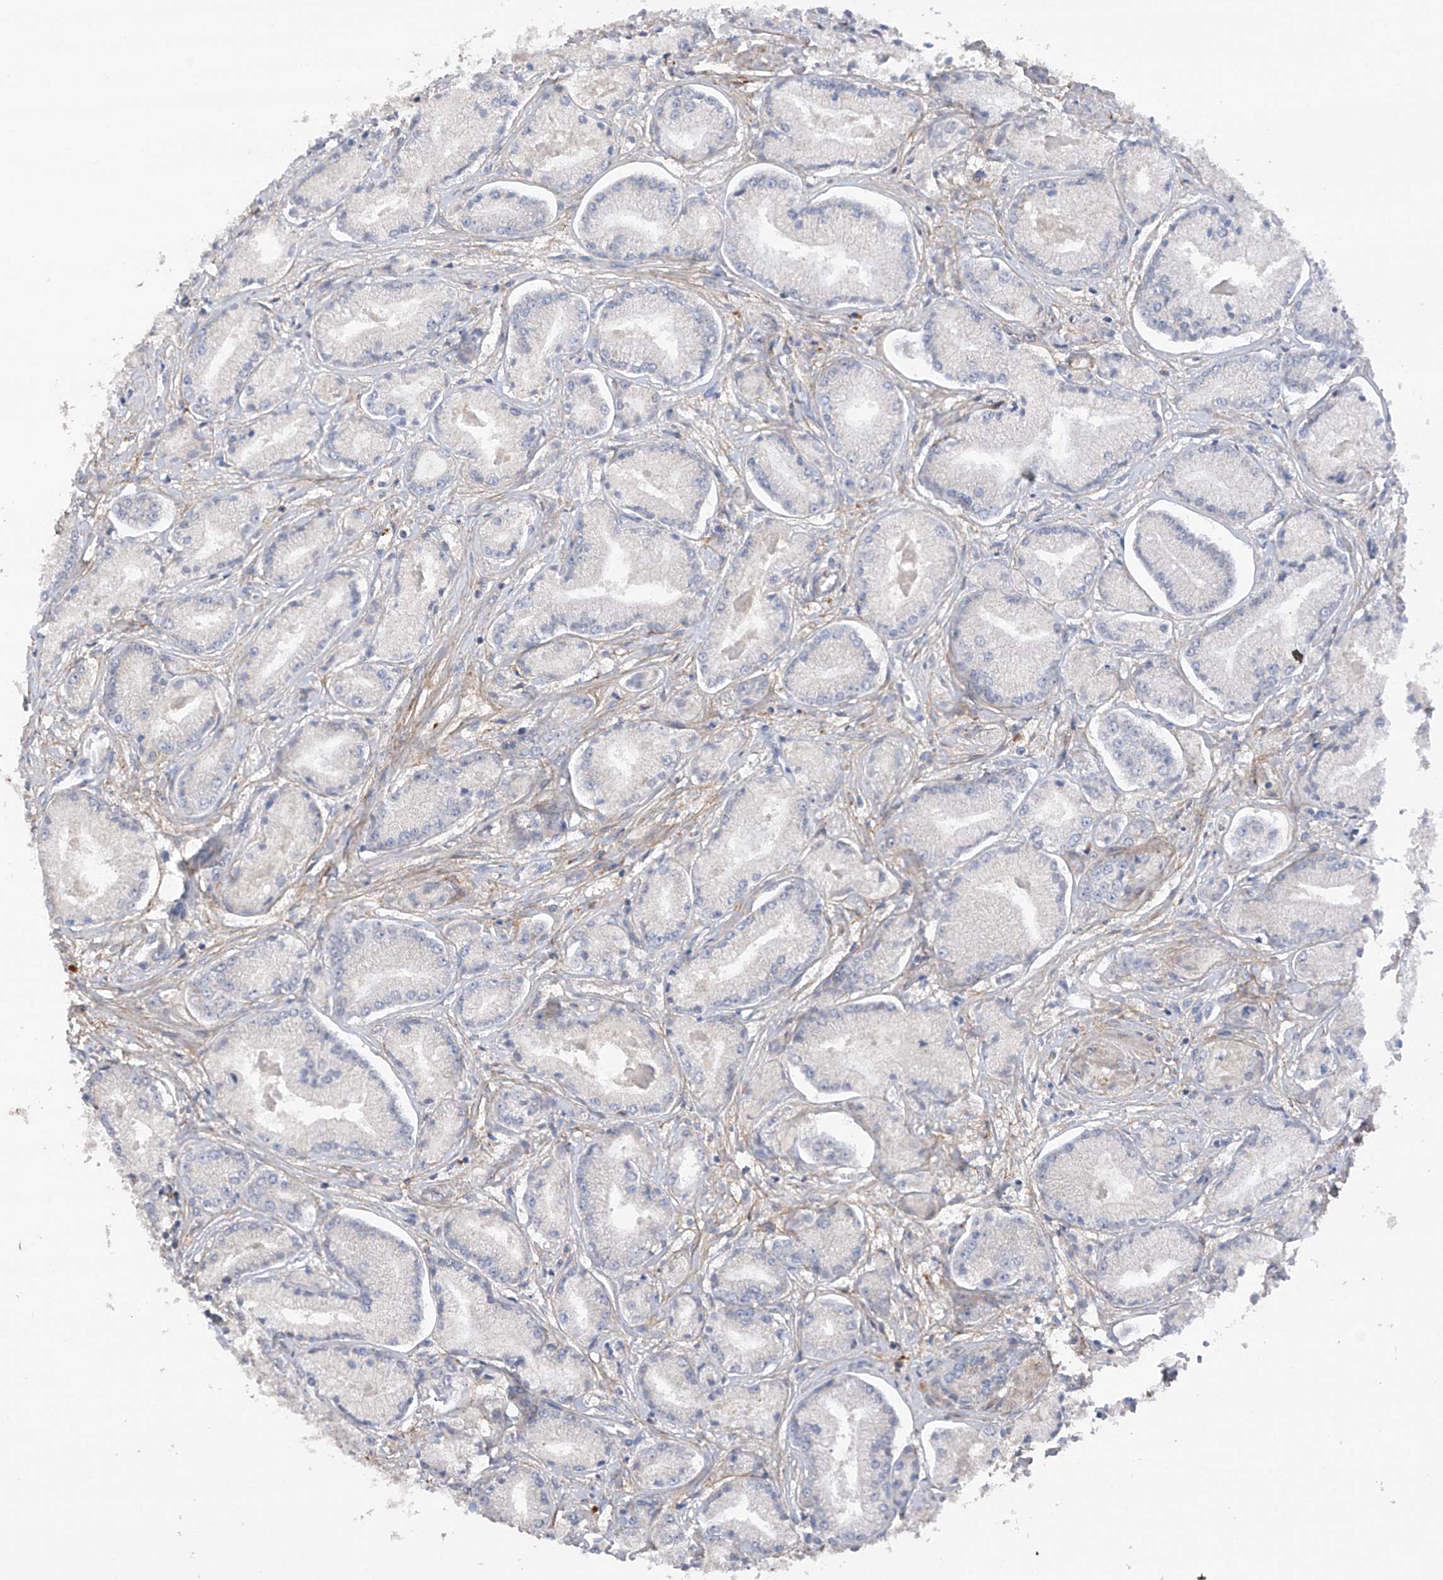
{"staining": {"intensity": "negative", "quantity": "none", "location": "none"}, "tissue": "prostate cancer", "cell_type": "Tumor cells", "image_type": "cancer", "snomed": [{"axis": "morphology", "description": "Adenocarcinoma, Low grade"}, {"axis": "topography", "description": "Prostate"}], "caption": "This is an IHC photomicrograph of human adenocarcinoma (low-grade) (prostate). There is no positivity in tumor cells.", "gene": "GALNTL6", "patient": {"sex": "male", "age": 60}}